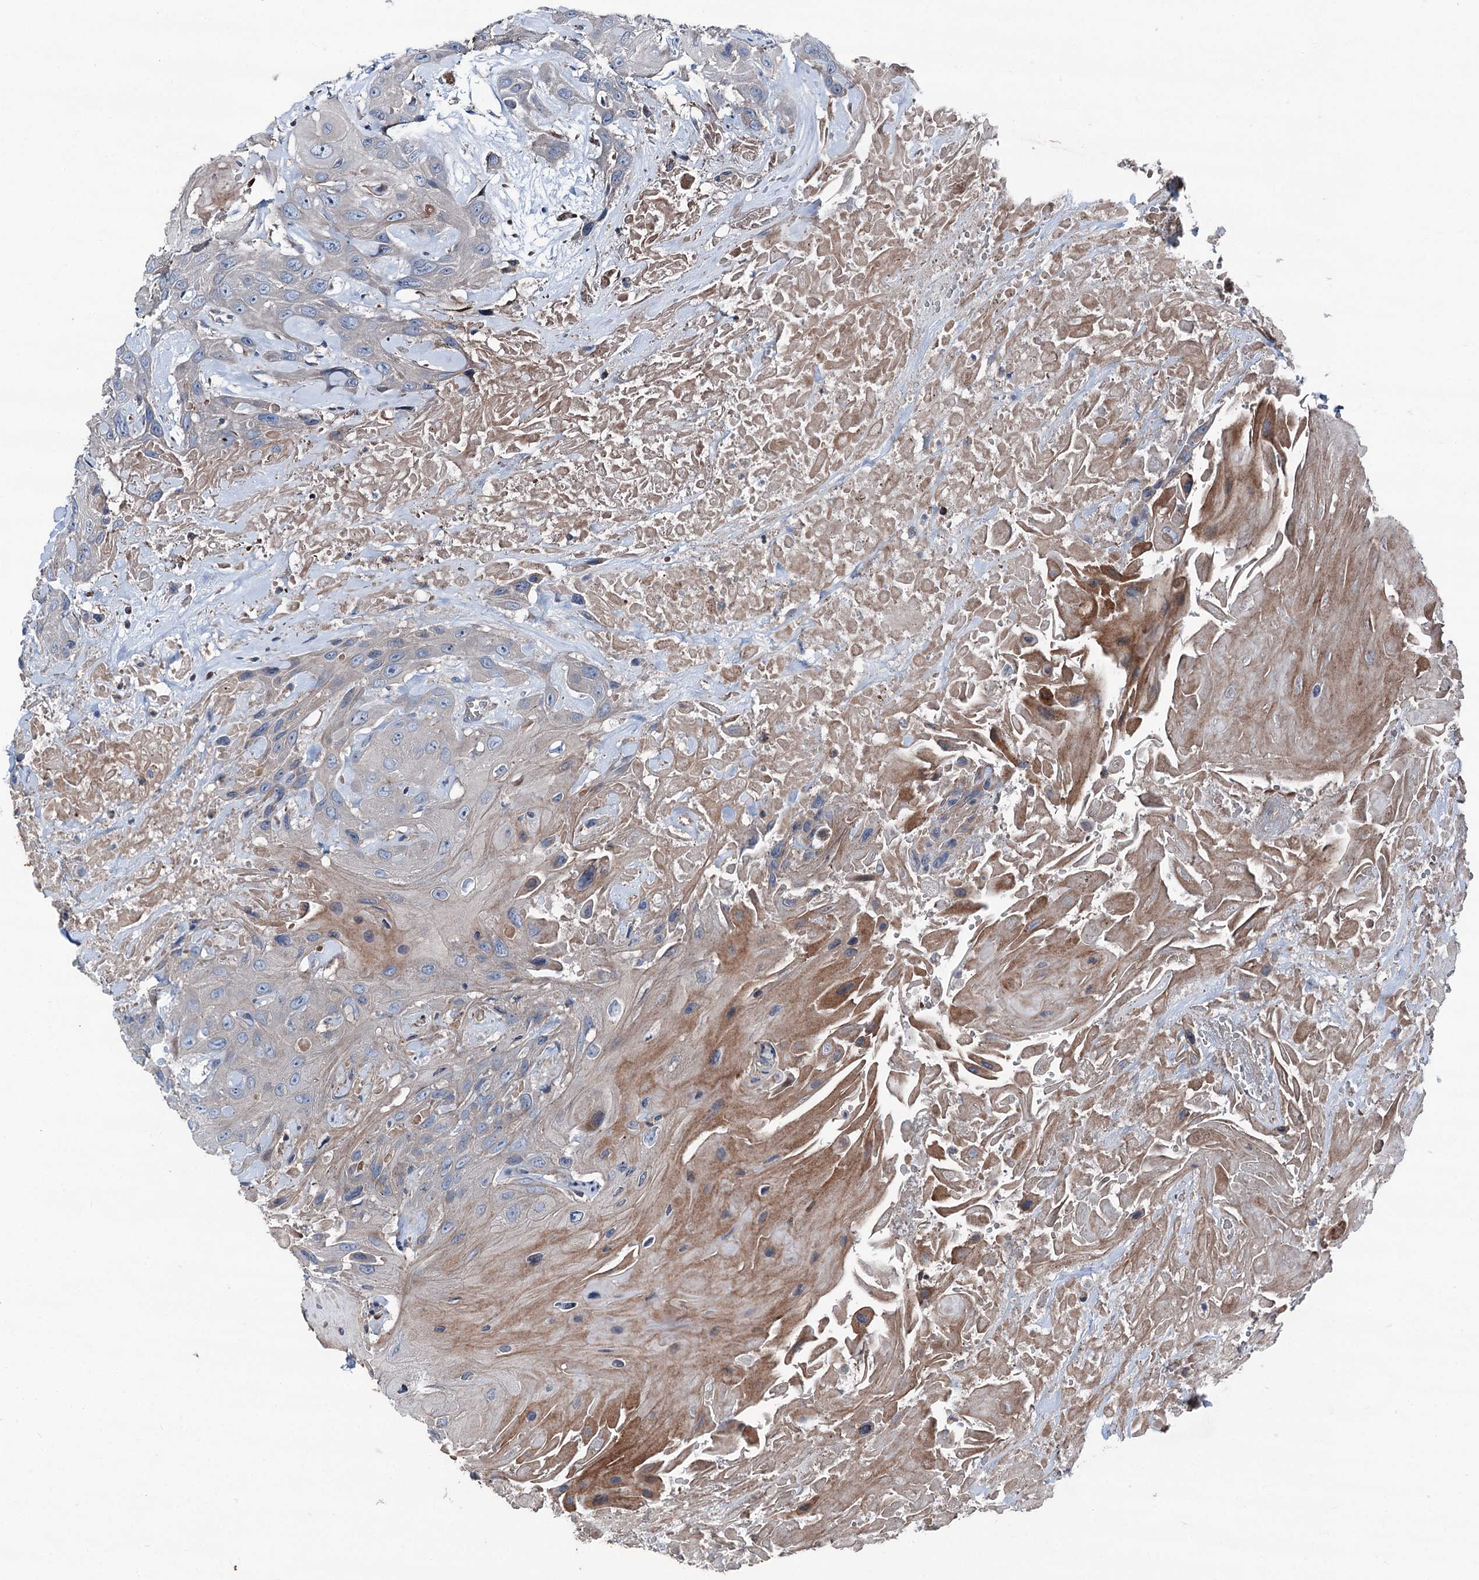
{"staining": {"intensity": "negative", "quantity": "none", "location": "none"}, "tissue": "head and neck cancer", "cell_type": "Tumor cells", "image_type": "cancer", "snomed": [{"axis": "morphology", "description": "Squamous cell carcinoma, NOS"}, {"axis": "topography", "description": "Head-Neck"}], "caption": "Immunohistochemical staining of human squamous cell carcinoma (head and neck) displays no significant positivity in tumor cells.", "gene": "RUFY1", "patient": {"sex": "male", "age": 81}}